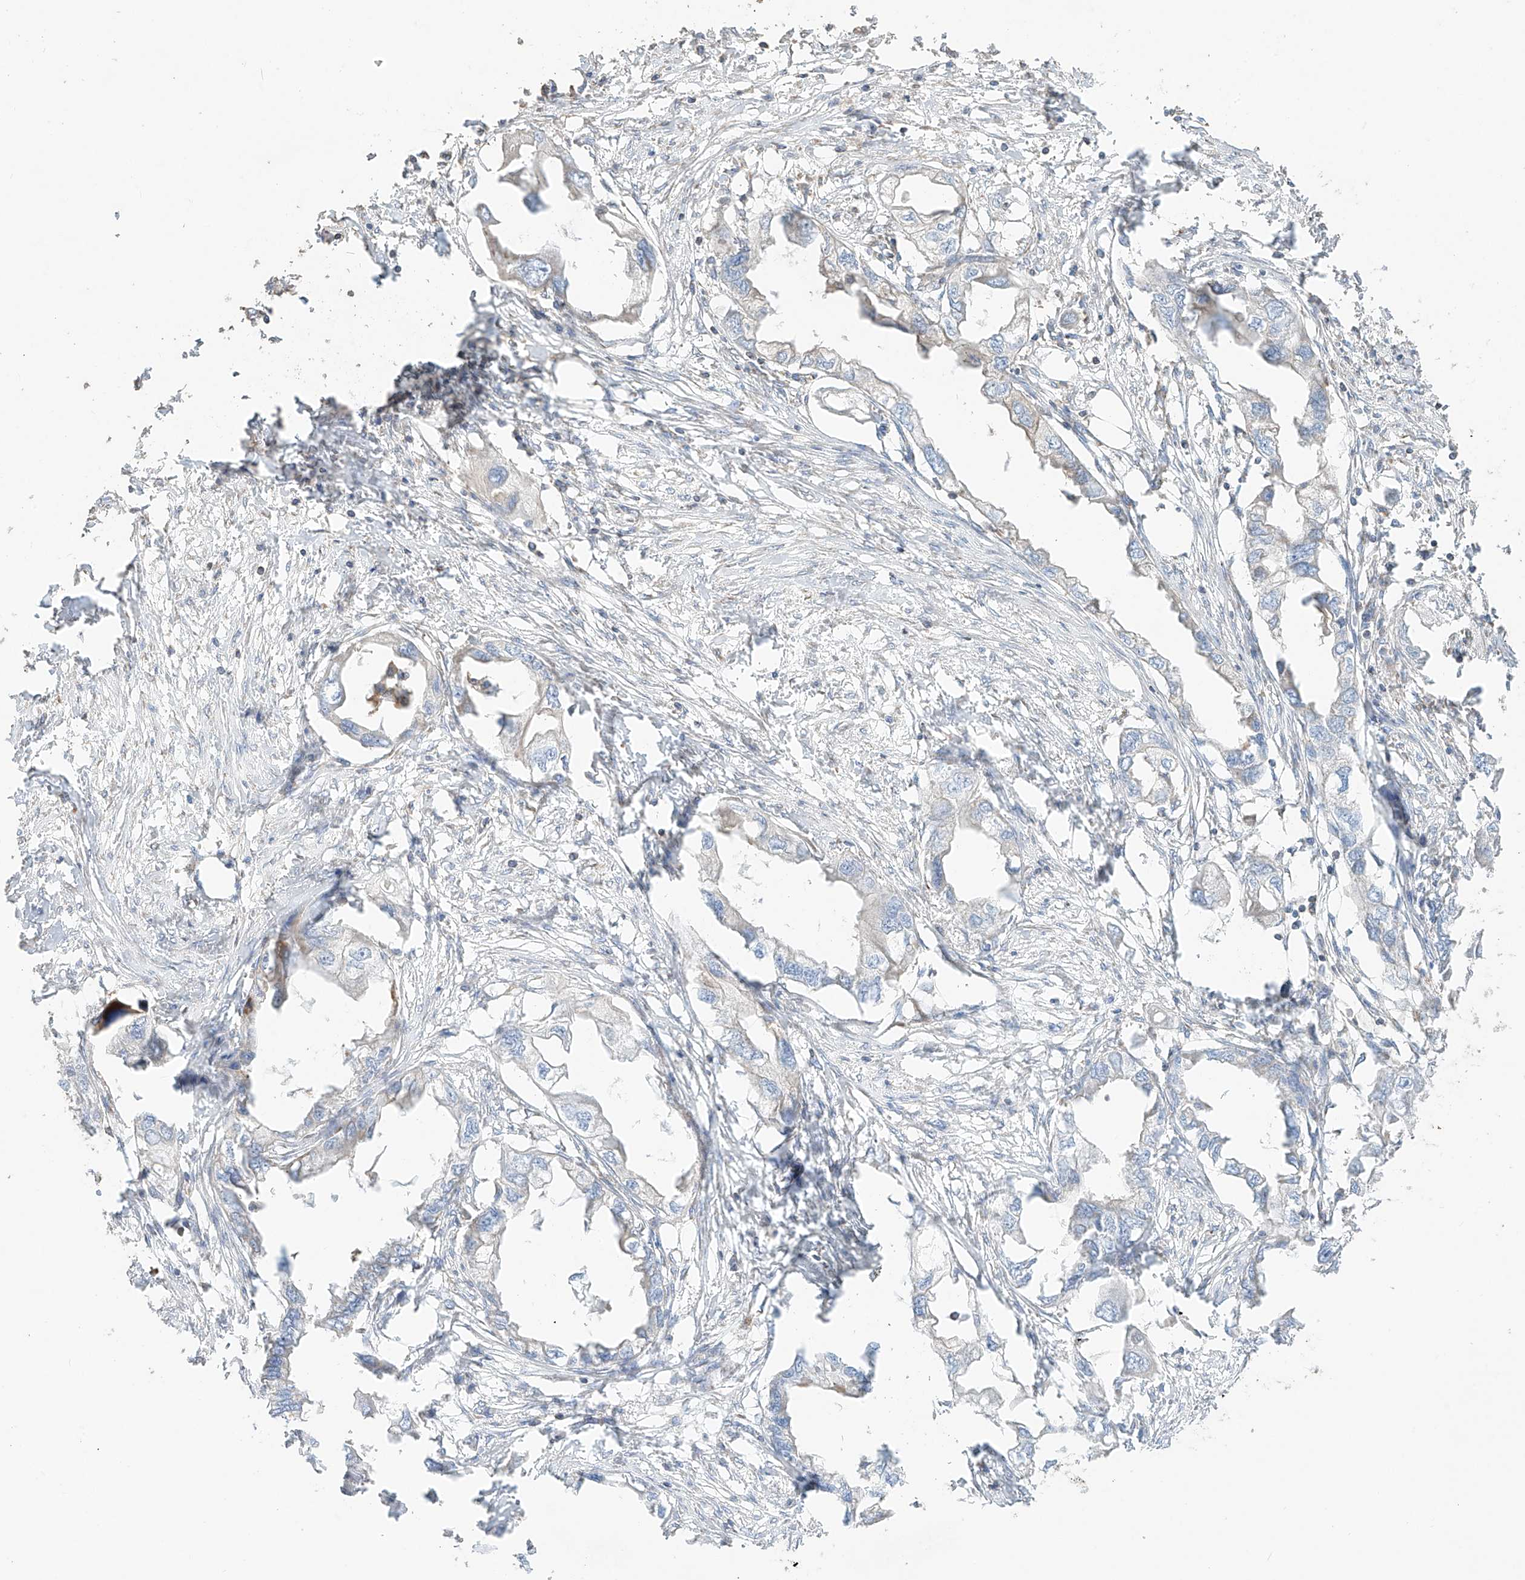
{"staining": {"intensity": "negative", "quantity": "none", "location": "none"}, "tissue": "endometrial cancer", "cell_type": "Tumor cells", "image_type": "cancer", "snomed": [{"axis": "morphology", "description": "Adenocarcinoma, NOS"}, {"axis": "morphology", "description": "Adenocarcinoma, metastatic, NOS"}, {"axis": "topography", "description": "Adipose tissue"}, {"axis": "topography", "description": "Endometrium"}], "caption": "Protein analysis of endometrial cancer (metastatic adenocarcinoma) reveals no significant staining in tumor cells. (DAB immunohistochemistry, high magnification).", "gene": "COLGALT2", "patient": {"sex": "female", "age": 67}}